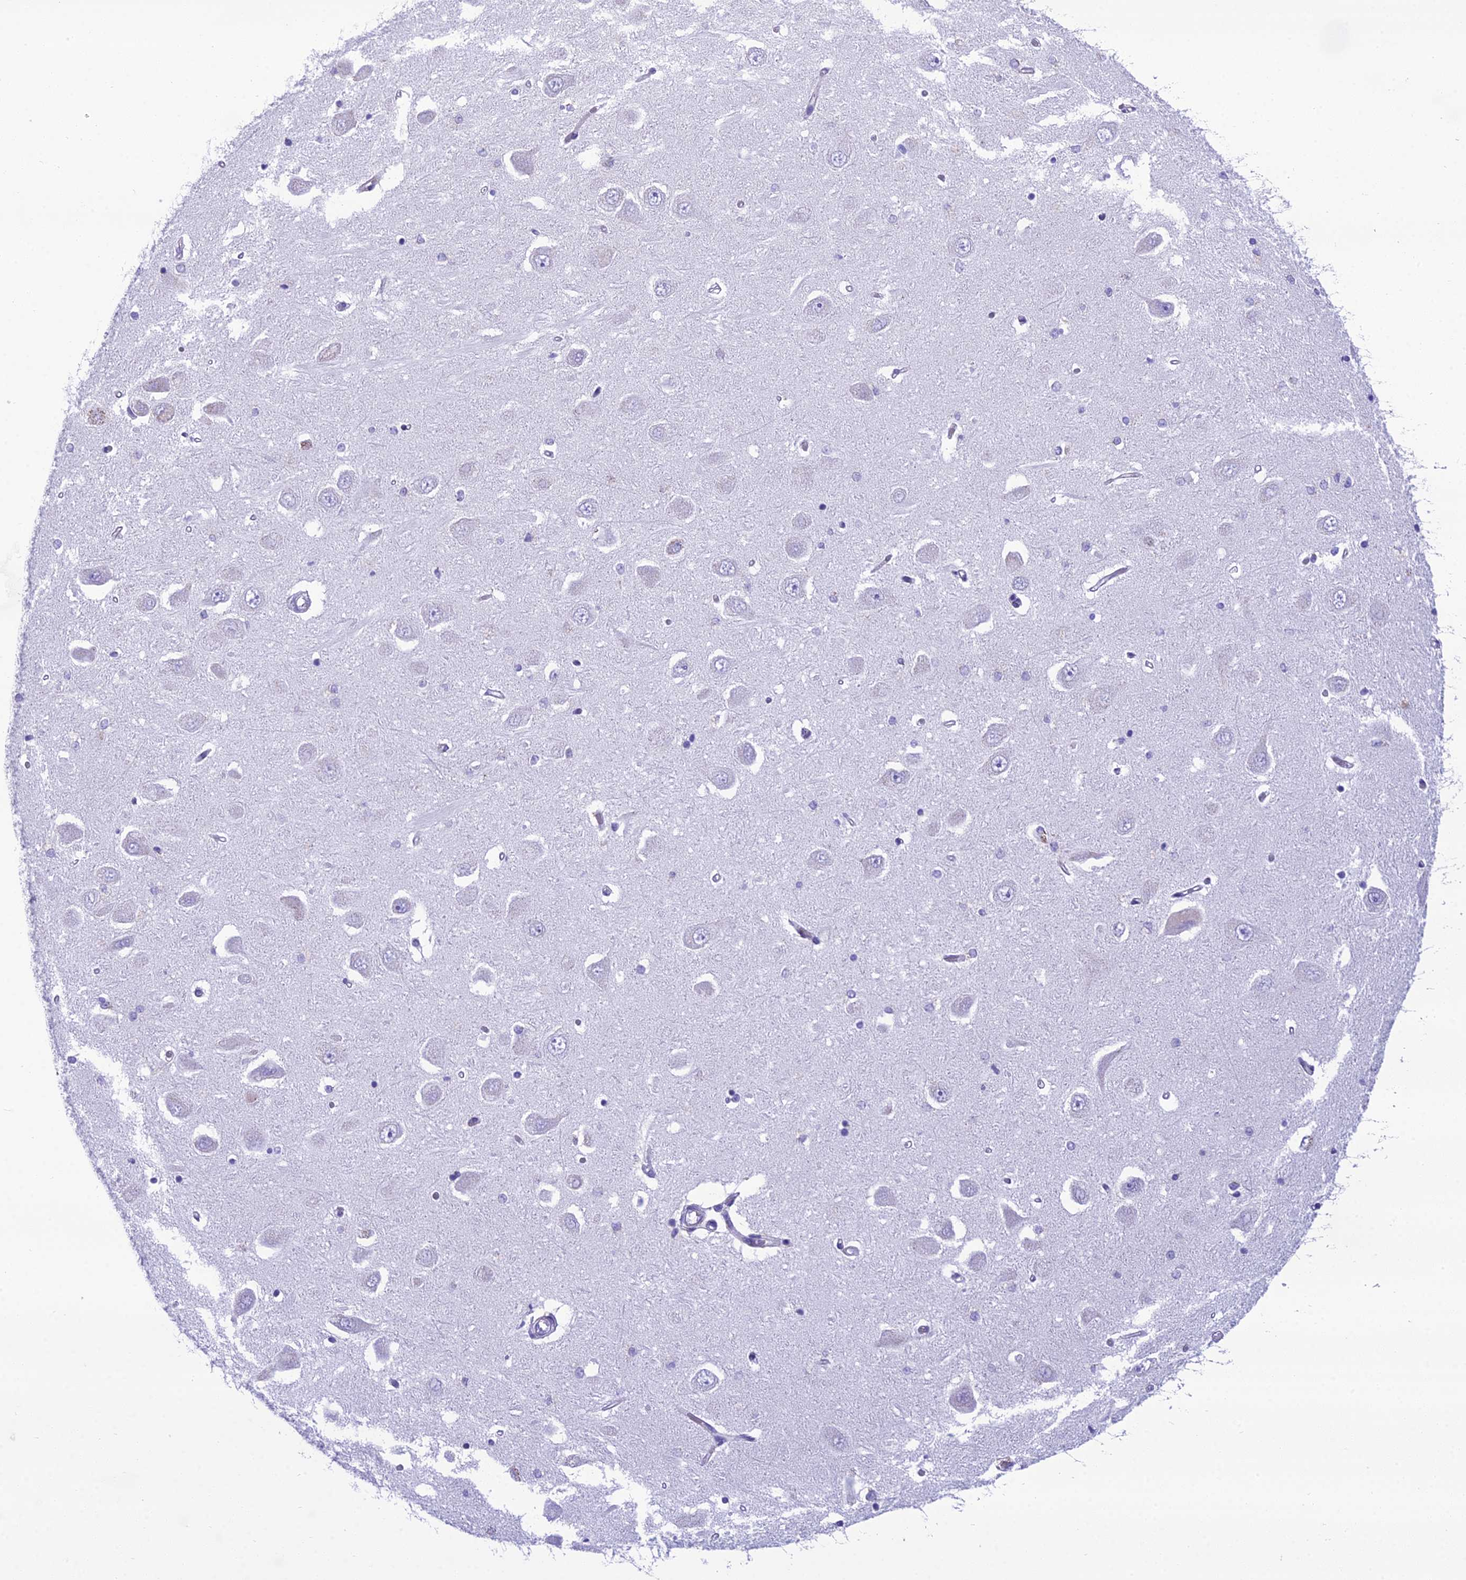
{"staining": {"intensity": "negative", "quantity": "none", "location": "none"}, "tissue": "hippocampus", "cell_type": "Glial cells", "image_type": "normal", "snomed": [{"axis": "morphology", "description": "Normal tissue, NOS"}, {"axis": "topography", "description": "Hippocampus"}], "caption": "Hippocampus stained for a protein using immunohistochemistry shows no positivity glial cells.", "gene": "GFRA1", "patient": {"sex": "male", "age": 45}}